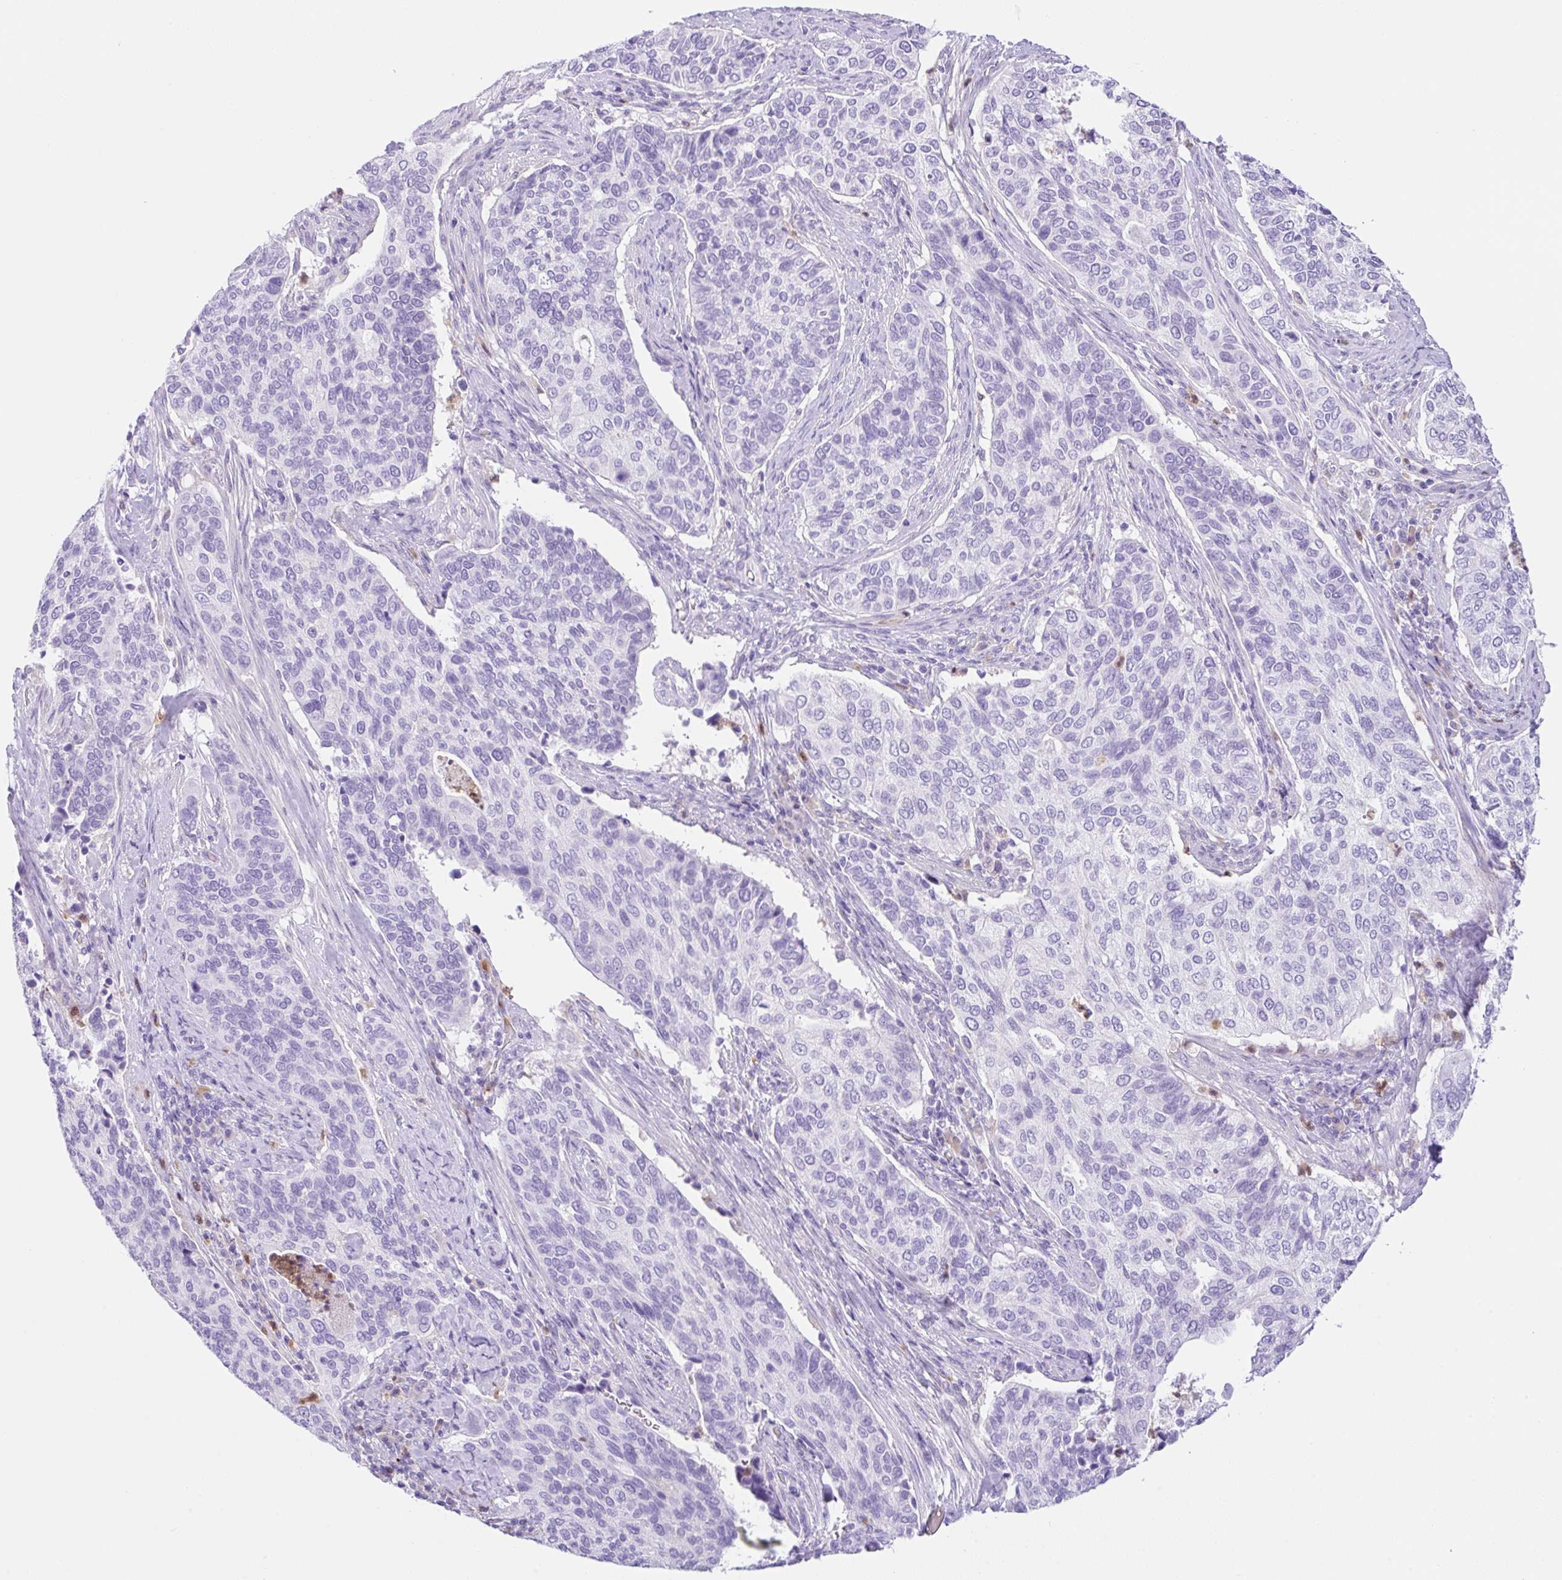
{"staining": {"intensity": "negative", "quantity": "none", "location": "none"}, "tissue": "cervical cancer", "cell_type": "Tumor cells", "image_type": "cancer", "snomed": [{"axis": "morphology", "description": "Squamous cell carcinoma, NOS"}, {"axis": "topography", "description": "Cervix"}], "caption": "A histopathology image of human cervical cancer (squamous cell carcinoma) is negative for staining in tumor cells.", "gene": "NCF1", "patient": {"sex": "female", "age": 38}}